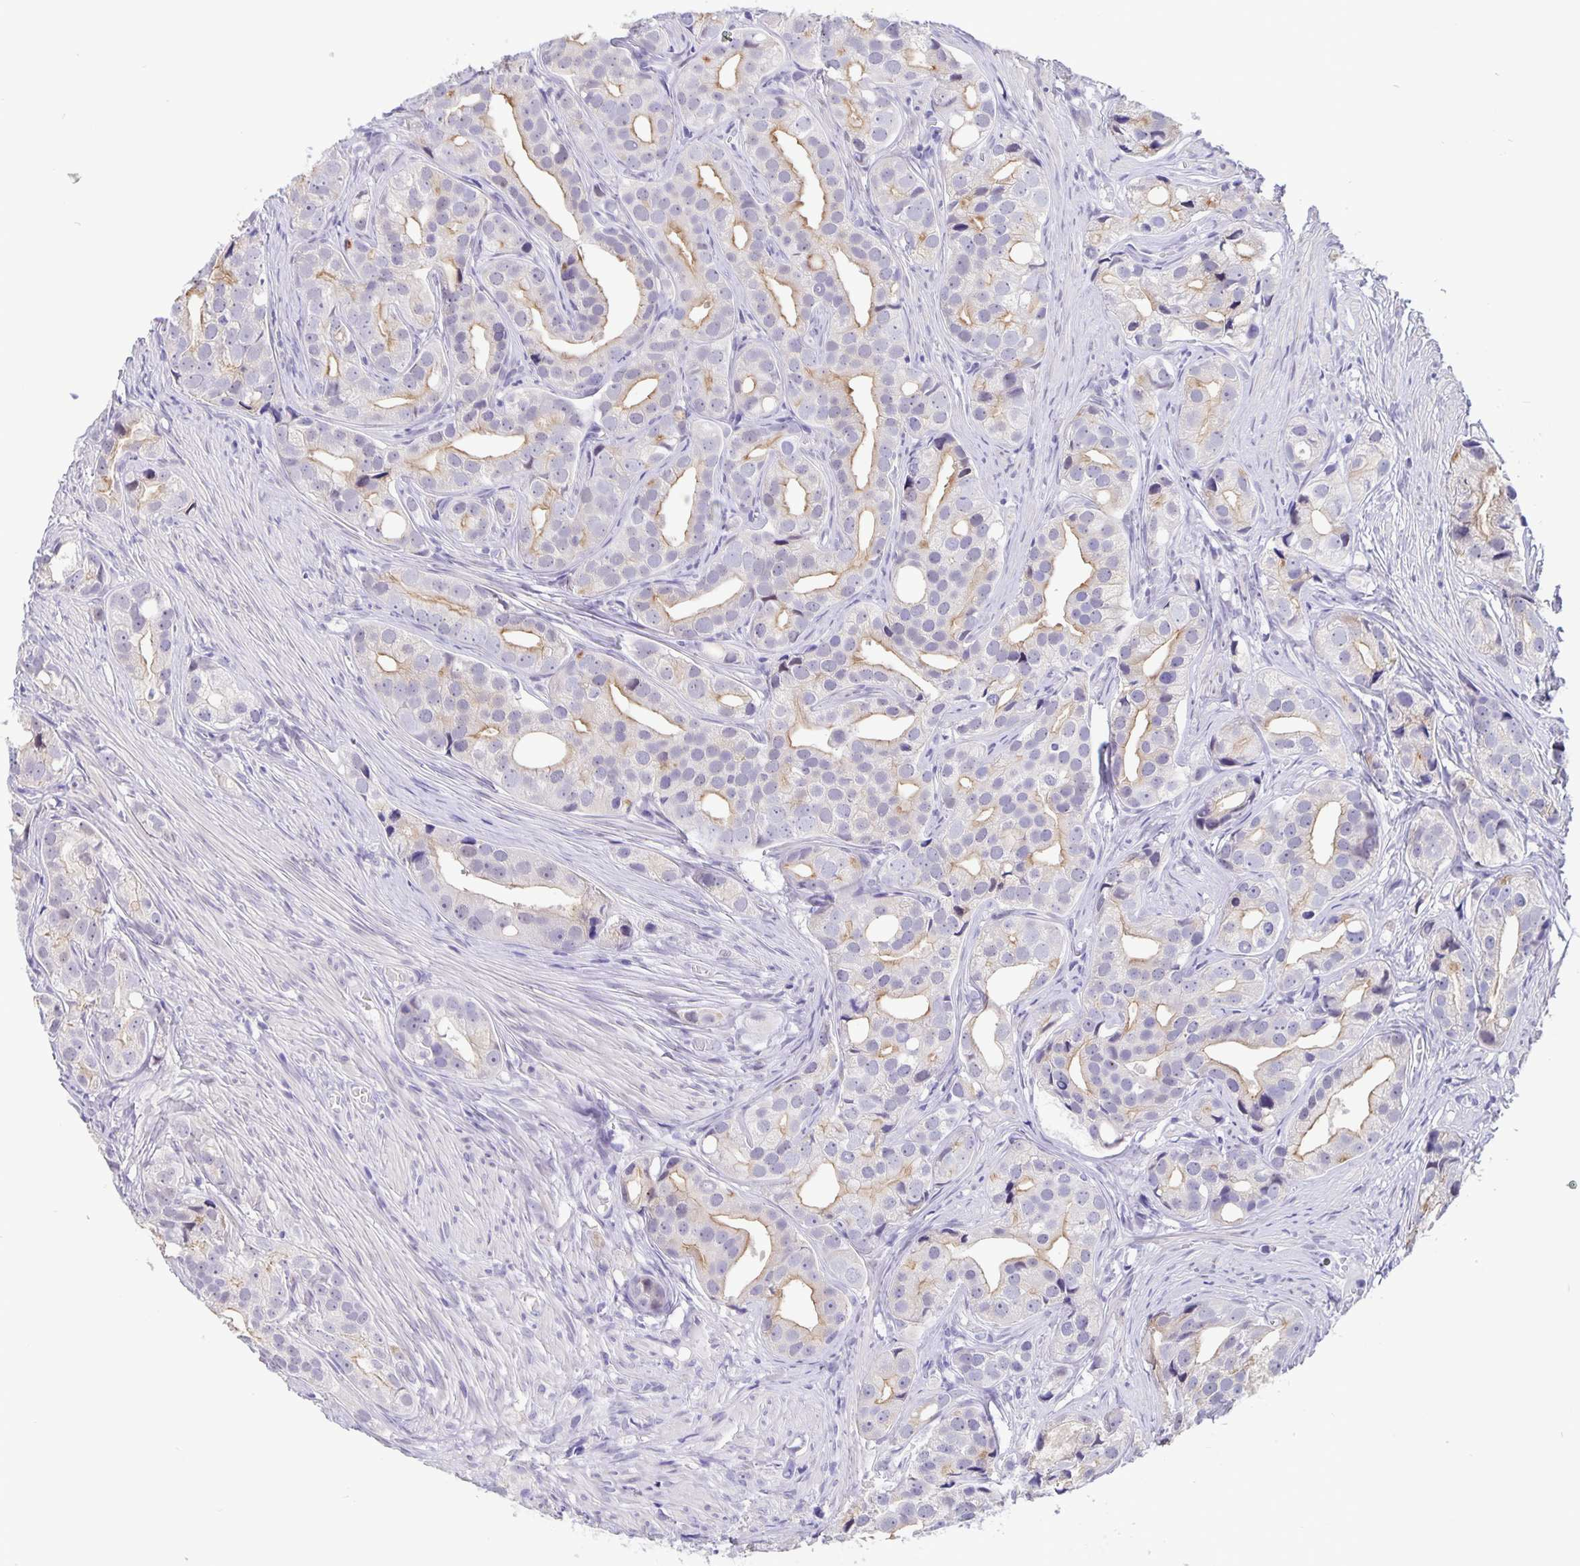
{"staining": {"intensity": "moderate", "quantity": "<25%", "location": "cytoplasmic/membranous"}, "tissue": "prostate cancer", "cell_type": "Tumor cells", "image_type": "cancer", "snomed": [{"axis": "morphology", "description": "Adenocarcinoma, High grade"}, {"axis": "topography", "description": "Prostate"}], "caption": "Immunohistochemistry image of neoplastic tissue: human high-grade adenocarcinoma (prostate) stained using immunohistochemistry displays low levels of moderate protein expression localized specifically in the cytoplasmic/membranous of tumor cells, appearing as a cytoplasmic/membranous brown color.", "gene": "ERMN", "patient": {"sex": "male", "age": 75}}